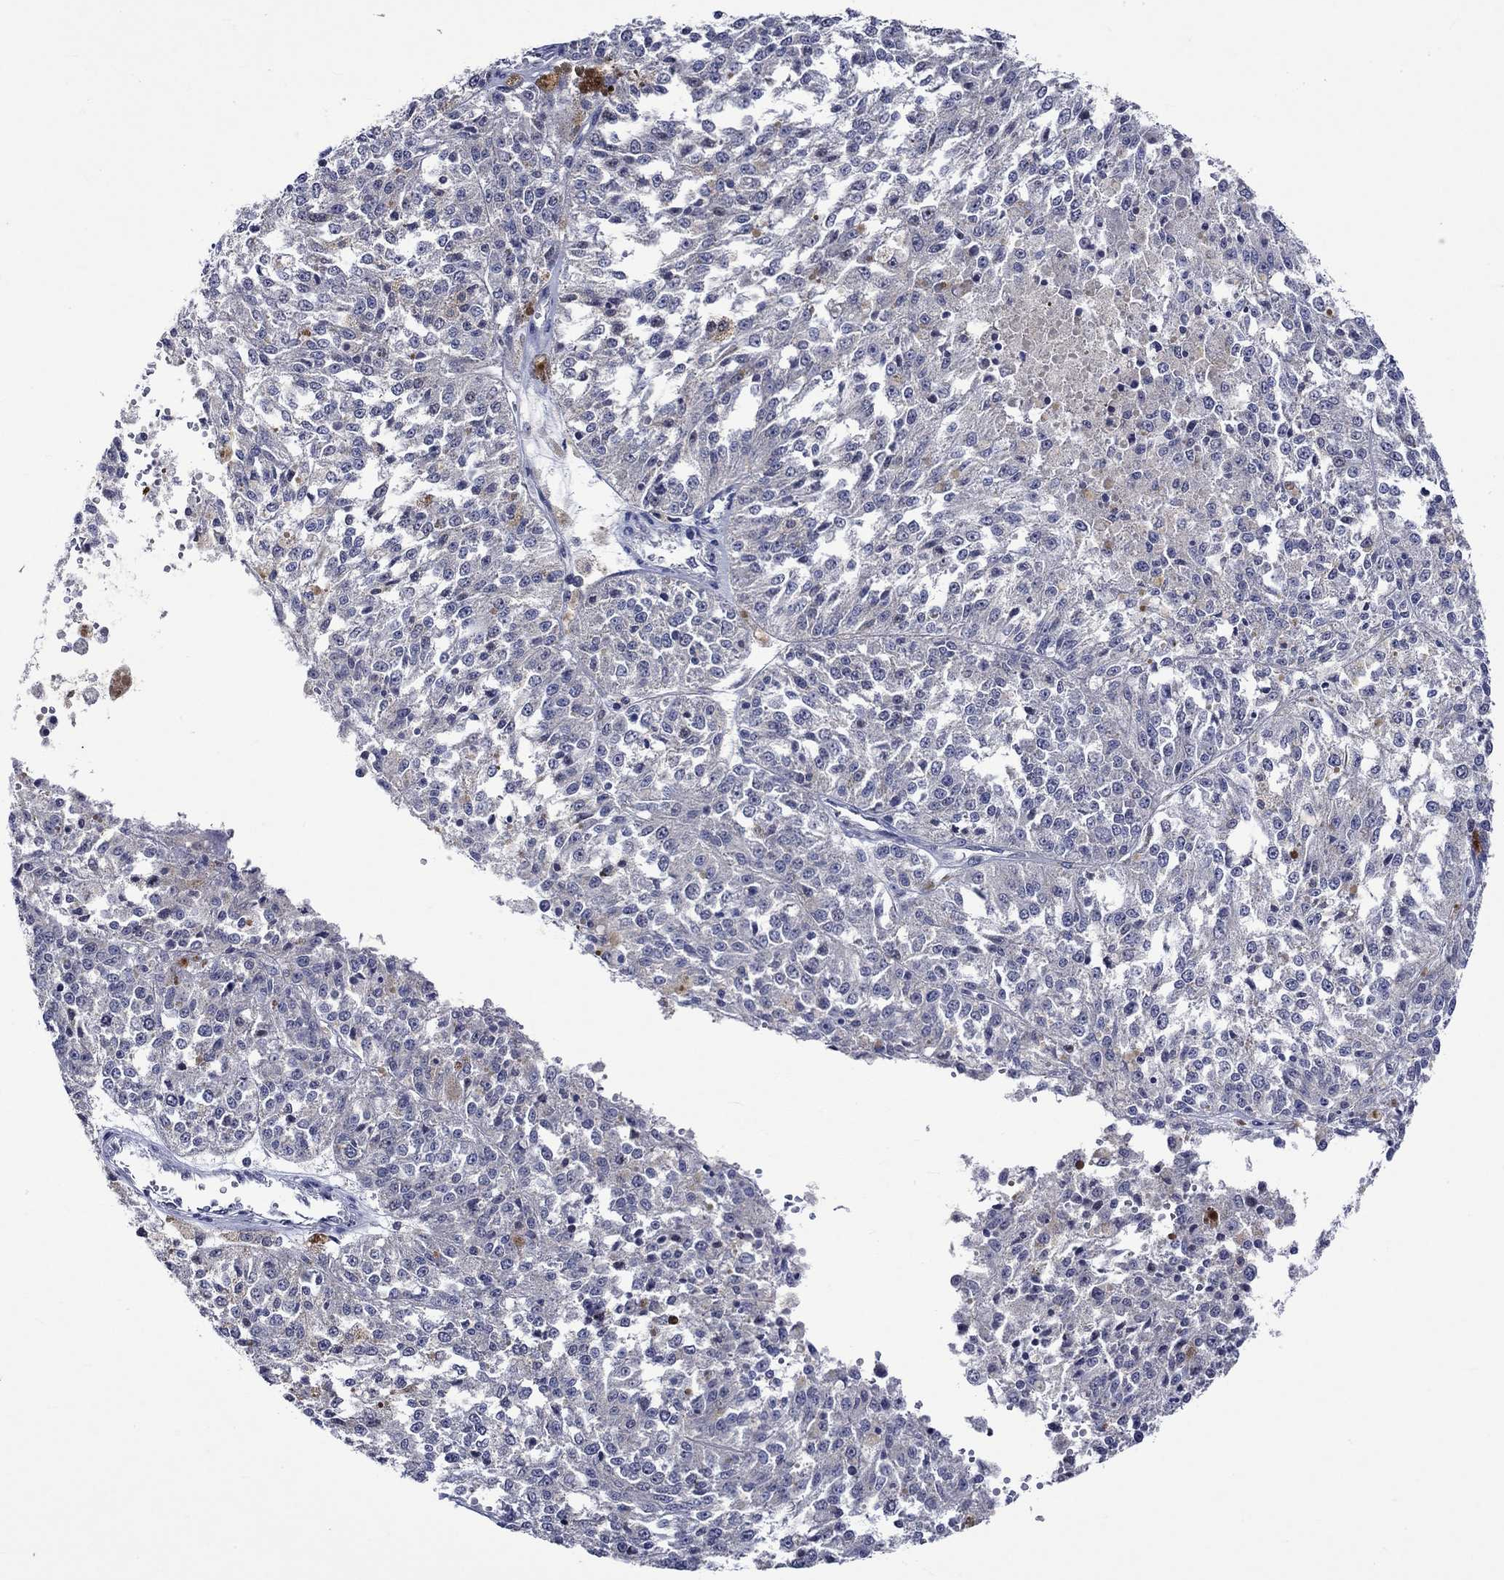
{"staining": {"intensity": "negative", "quantity": "none", "location": "none"}, "tissue": "melanoma", "cell_type": "Tumor cells", "image_type": "cancer", "snomed": [{"axis": "morphology", "description": "Malignant melanoma, Metastatic site"}, {"axis": "topography", "description": "Lymph node"}], "caption": "Immunohistochemistry of melanoma reveals no staining in tumor cells.", "gene": "DDX3Y", "patient": {"sex": "female", "age": 64}}